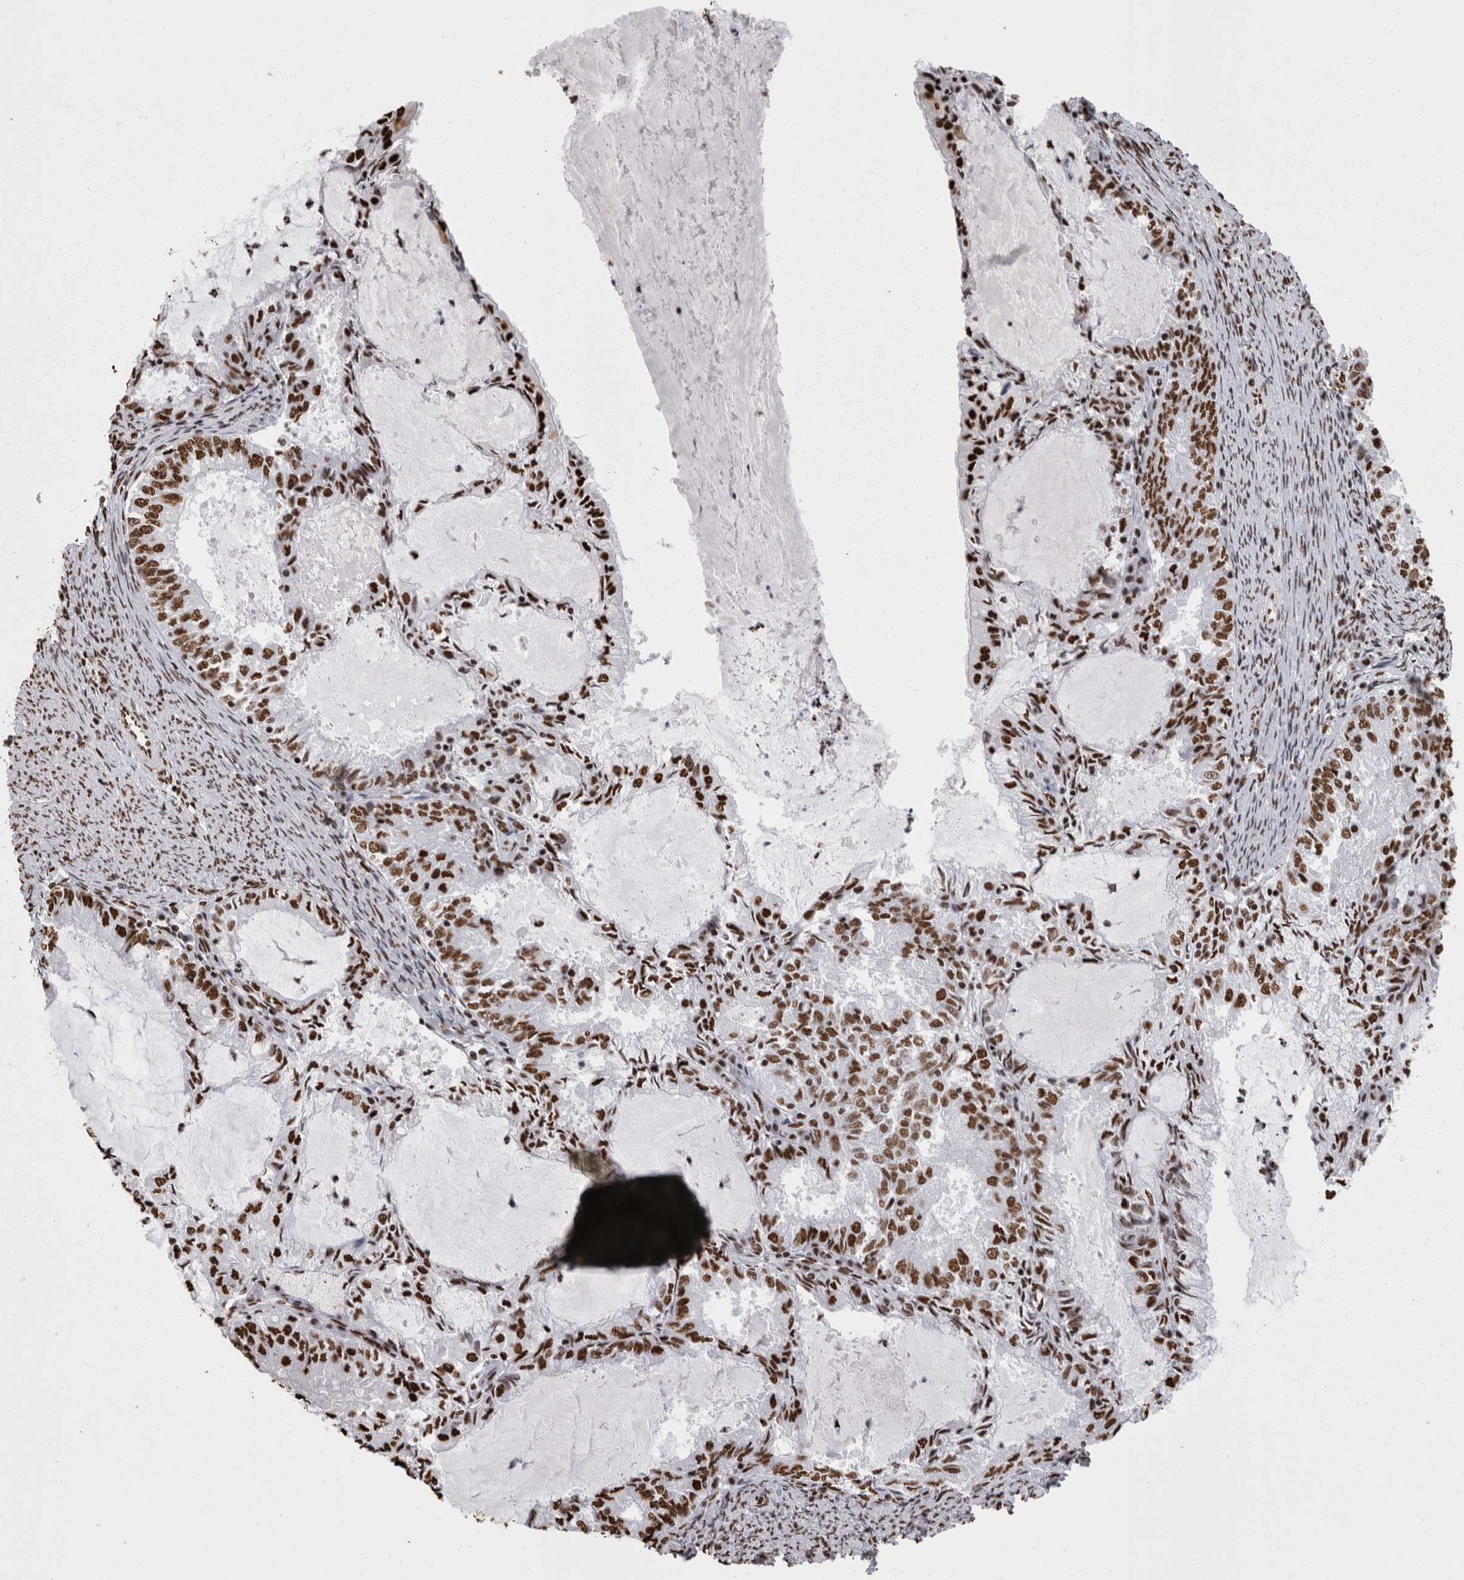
{"staining": {"intensity": "strong", "quantity": ">75%", "location": "nuclear"}, "tissue": "endometrial cancer", "cell_type": "Tumor cells", "image_type": "cancer", "snomed": [{"axis": "morphology", "description": "Adenocarcinoma, NOS"}, {"axis": "topography", "description": "Endometrium"}], "caption": "A brown stain shows strong nuclear expression of a protein in adenocarcinoma (endometrial) tumor cells. (DAB (3,3'-diaminobenzidine) IHC, brown staining for protein, blue staining for nuclei).", "gene": "HNRNPM", "patient": {"sex": "female", "age": 57}}